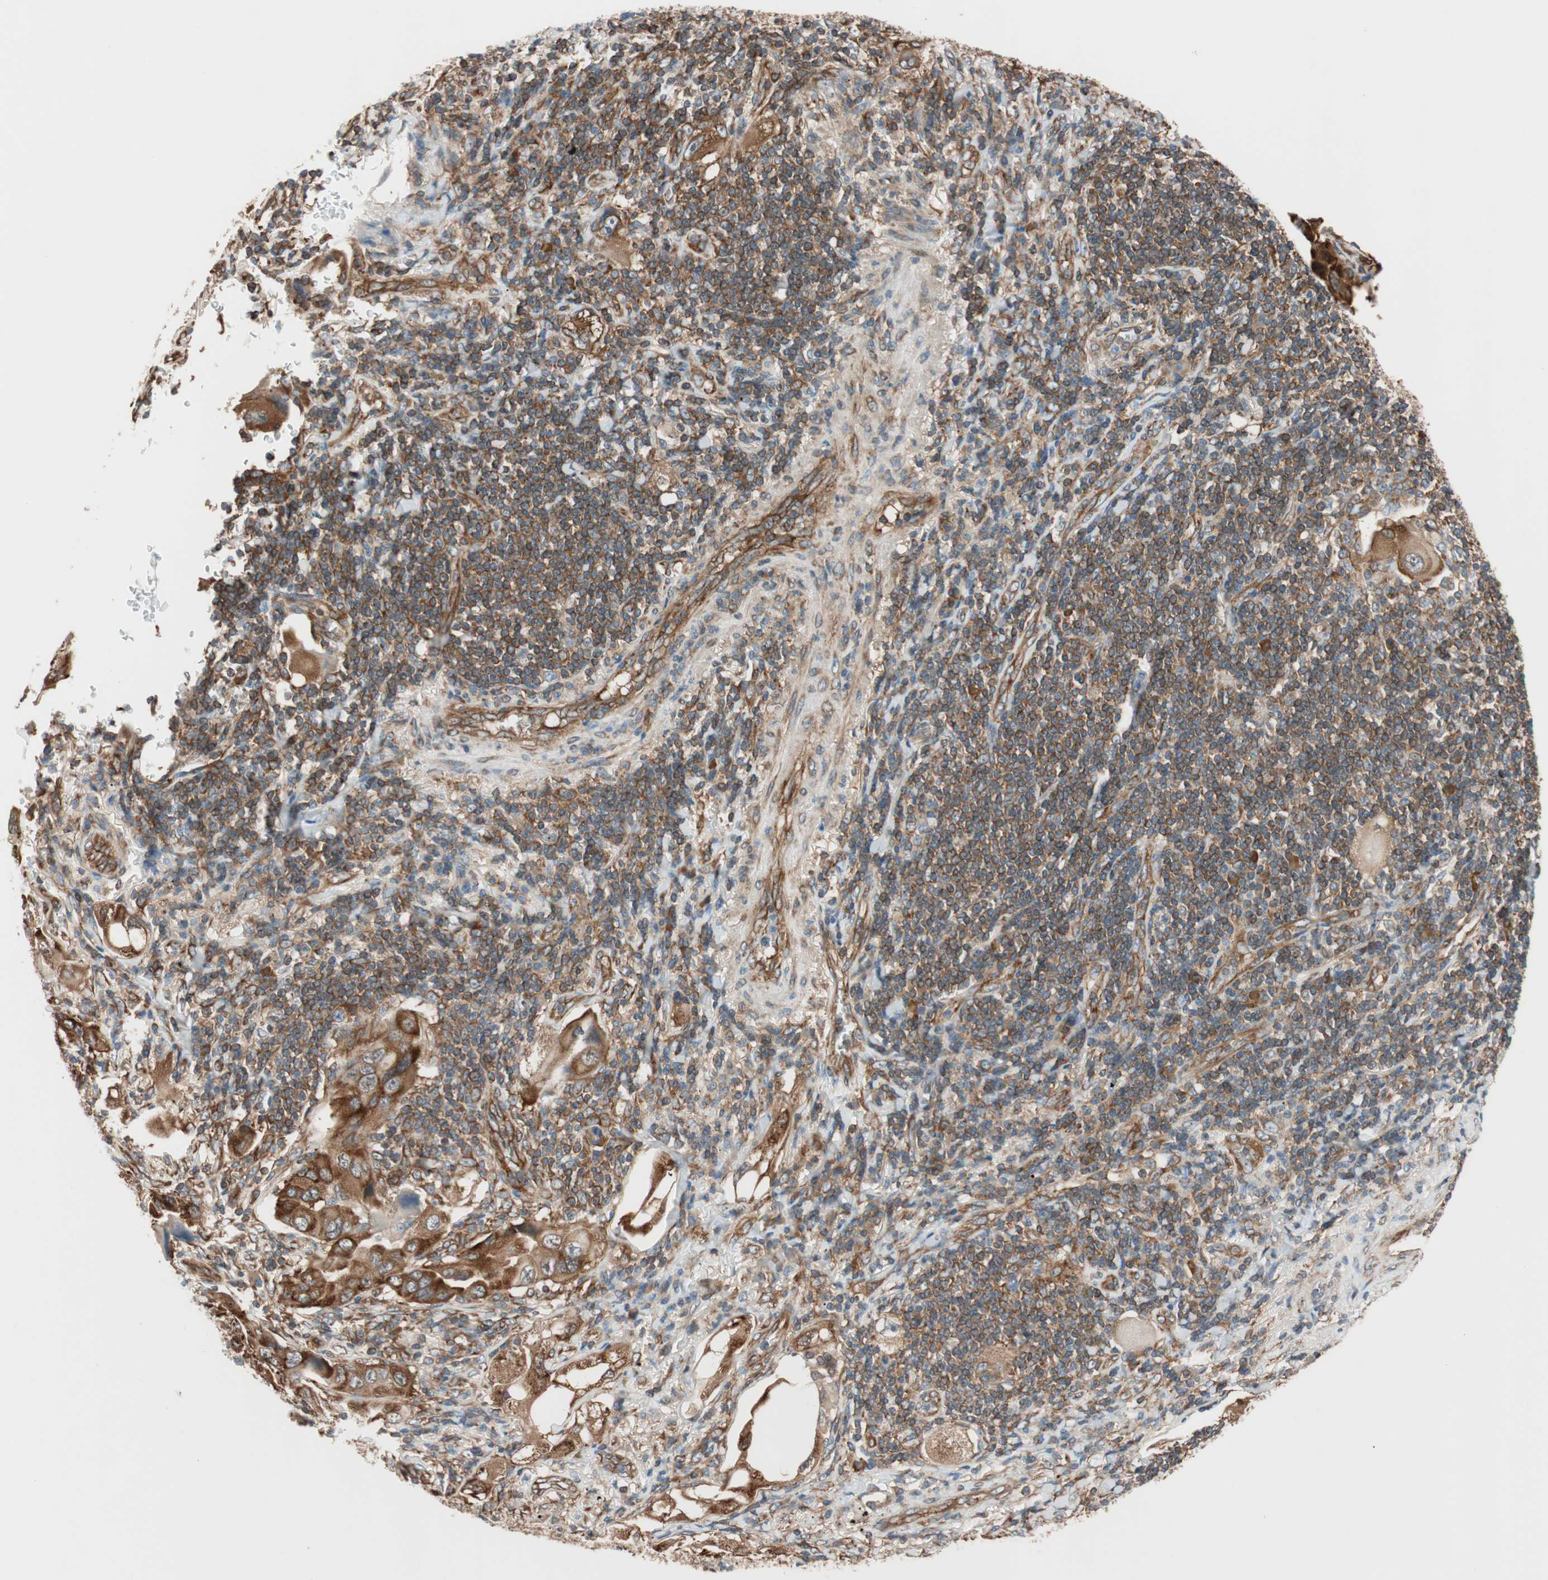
{"staining": {"intensity": "strong", "quantity": ">75%", "location": "cytoplasmic/membranous"}, "tissue": "lung cancer", "cell_type": "Tumor cells", "image_type": "cancer", "snomed": [{"axis": "morphology", "description": "Adenocarcinoma, NOS"}, {"axis": "topography", "description": "Lung"}], "caption": "The immunohistochemical stain highlights strong cytoplasmic/membranous positivity in tumor cells of lung cancer tissue.", "gene": "WASL", "patient": {"sex": "female", "age": 65}}